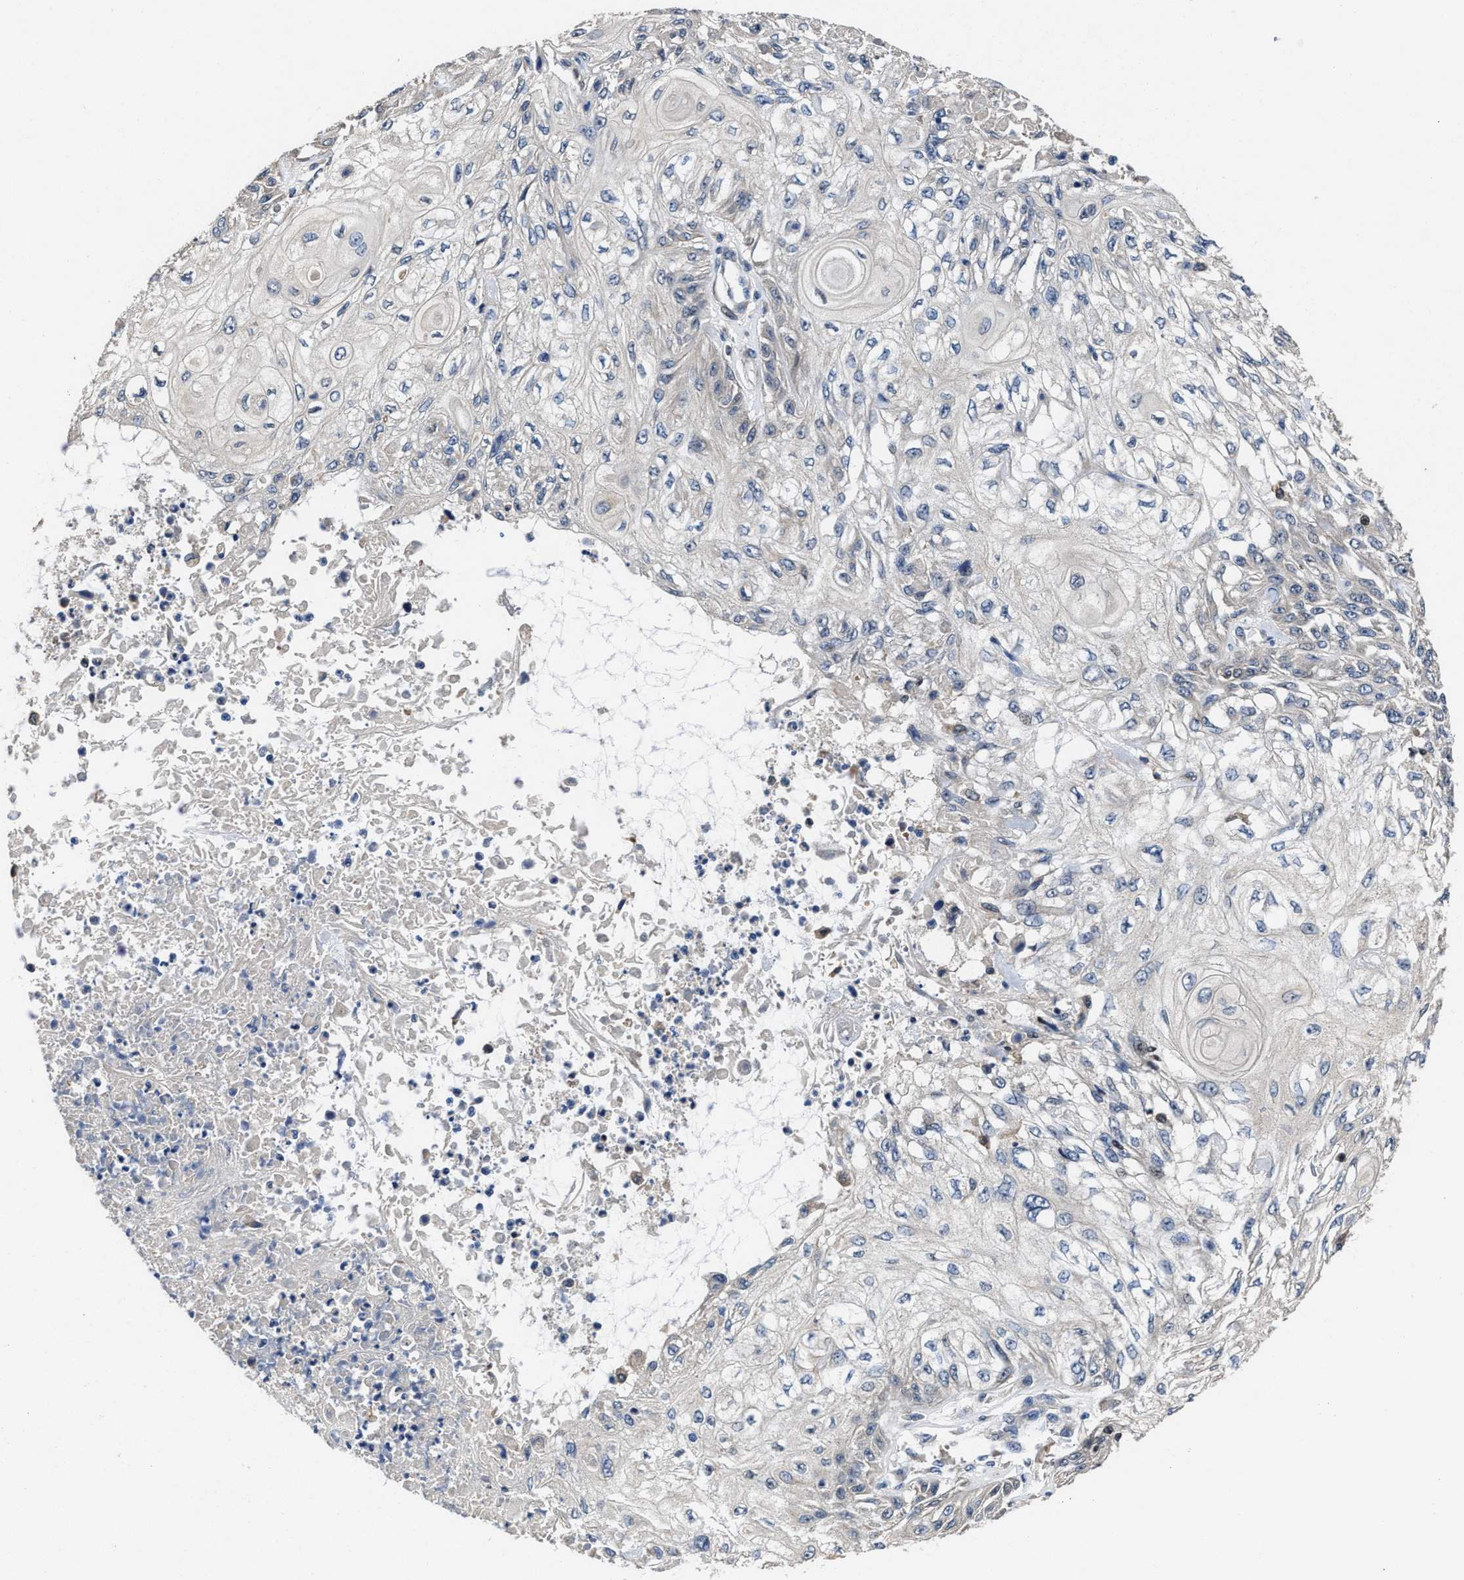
{"staining": {"intensity": "negative", "quantity": "none", "location": "none"}, "tissue": "skin cancer", "cell_type": "Tumor cells", "image_type": "cancer", "snomed": [{"axis": "morphology", "description": "Squamous cell carcinoma, NOS"}, {"axis": "morphology", "description": "Squamous cell carcinoma, metastatic, NOS"}, {"axis": "topography", "description": "Skin"}, {"axis": "topography", "description": "Lymph node"}], "caption": "The immunohistochemistry image has no significant staining in tumor cells of skin cancer (metastatic squamous cell carcinoma) tissue.", "gene": "RGS10", "patient": {"sex": "male", "age": 75}}